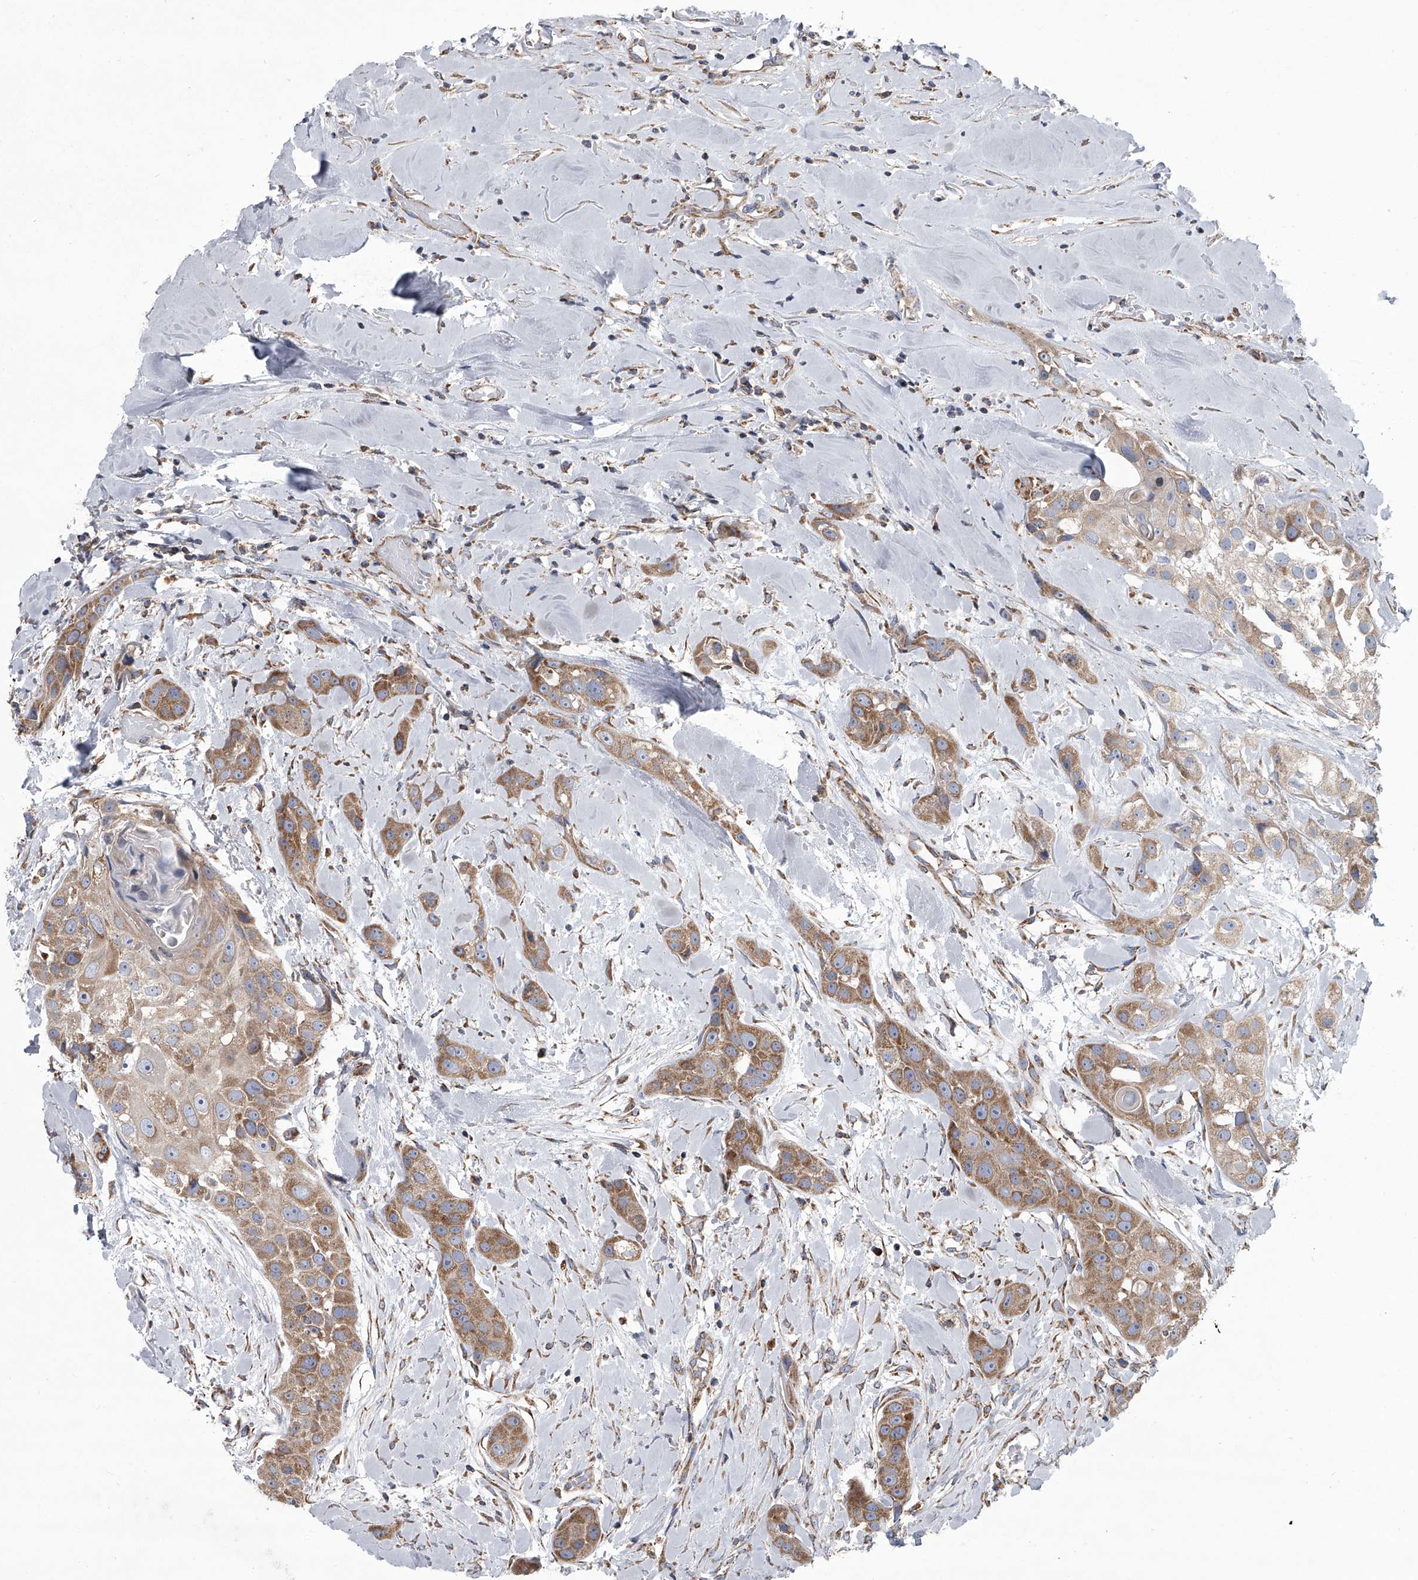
{"staining": {"intensity": "moderate", "quantity": ">75%", "location": "cytoplasmic/membranous"}, "tissue": "head and neck cancer", "cell_type": "Tumor cells", "image_type": "cancer", "snomed": [{"axis": "morphology", "description": "Normal tissue, NOS"}, {"axis": "morphology", "description": "Squamous cell carcinoma, NOS"}, {"axis": "topography", "description": "Skeletal muscle"}, {"axis": "topography", "description": "Head-Neck"}], "caption": "Moderate cytoplasmic/membranous positivity is seen in approximately >75% of tumor cells in head and neck cancer.", "gene": "ZC3H15", "patient": {"sex": "male", "age": 51}}